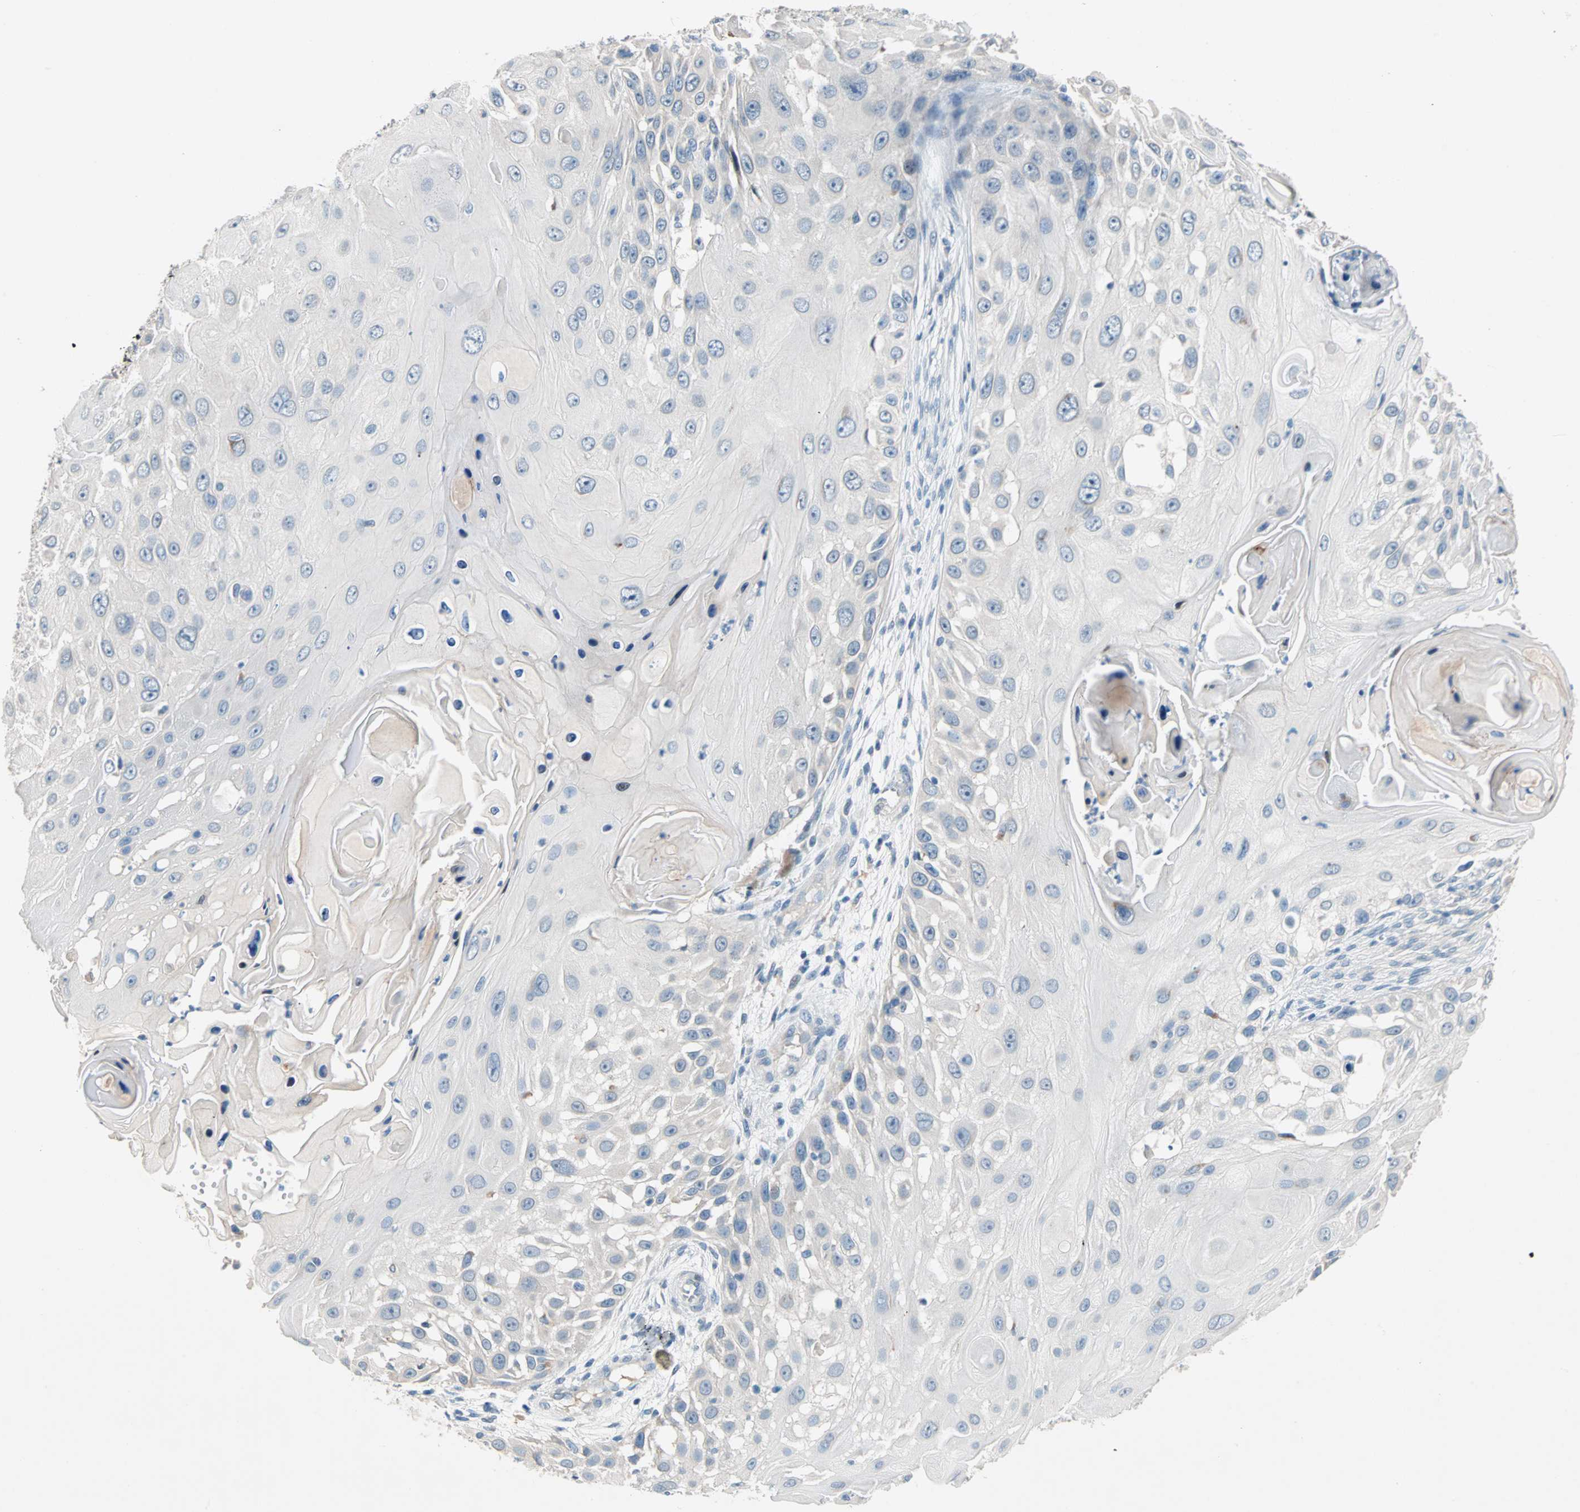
{"staining": {"intensity": "negative", "quantity": "none", "location": "none"}, "tissue": "skin cancer", "cell_type": "Tumor cells", "image_type": "cancer", "snomed": [{"axis": "morphology", "description": "Squamous cell carcinoma, NOS"}, {"axis": "topography", "description": "Skin"}], "caption": "Immunohistochemistry of skin cancer displays no positivity in tumor cells.", "gene": "TMEM163", "patient": {"sex": "female", "age": 44}}